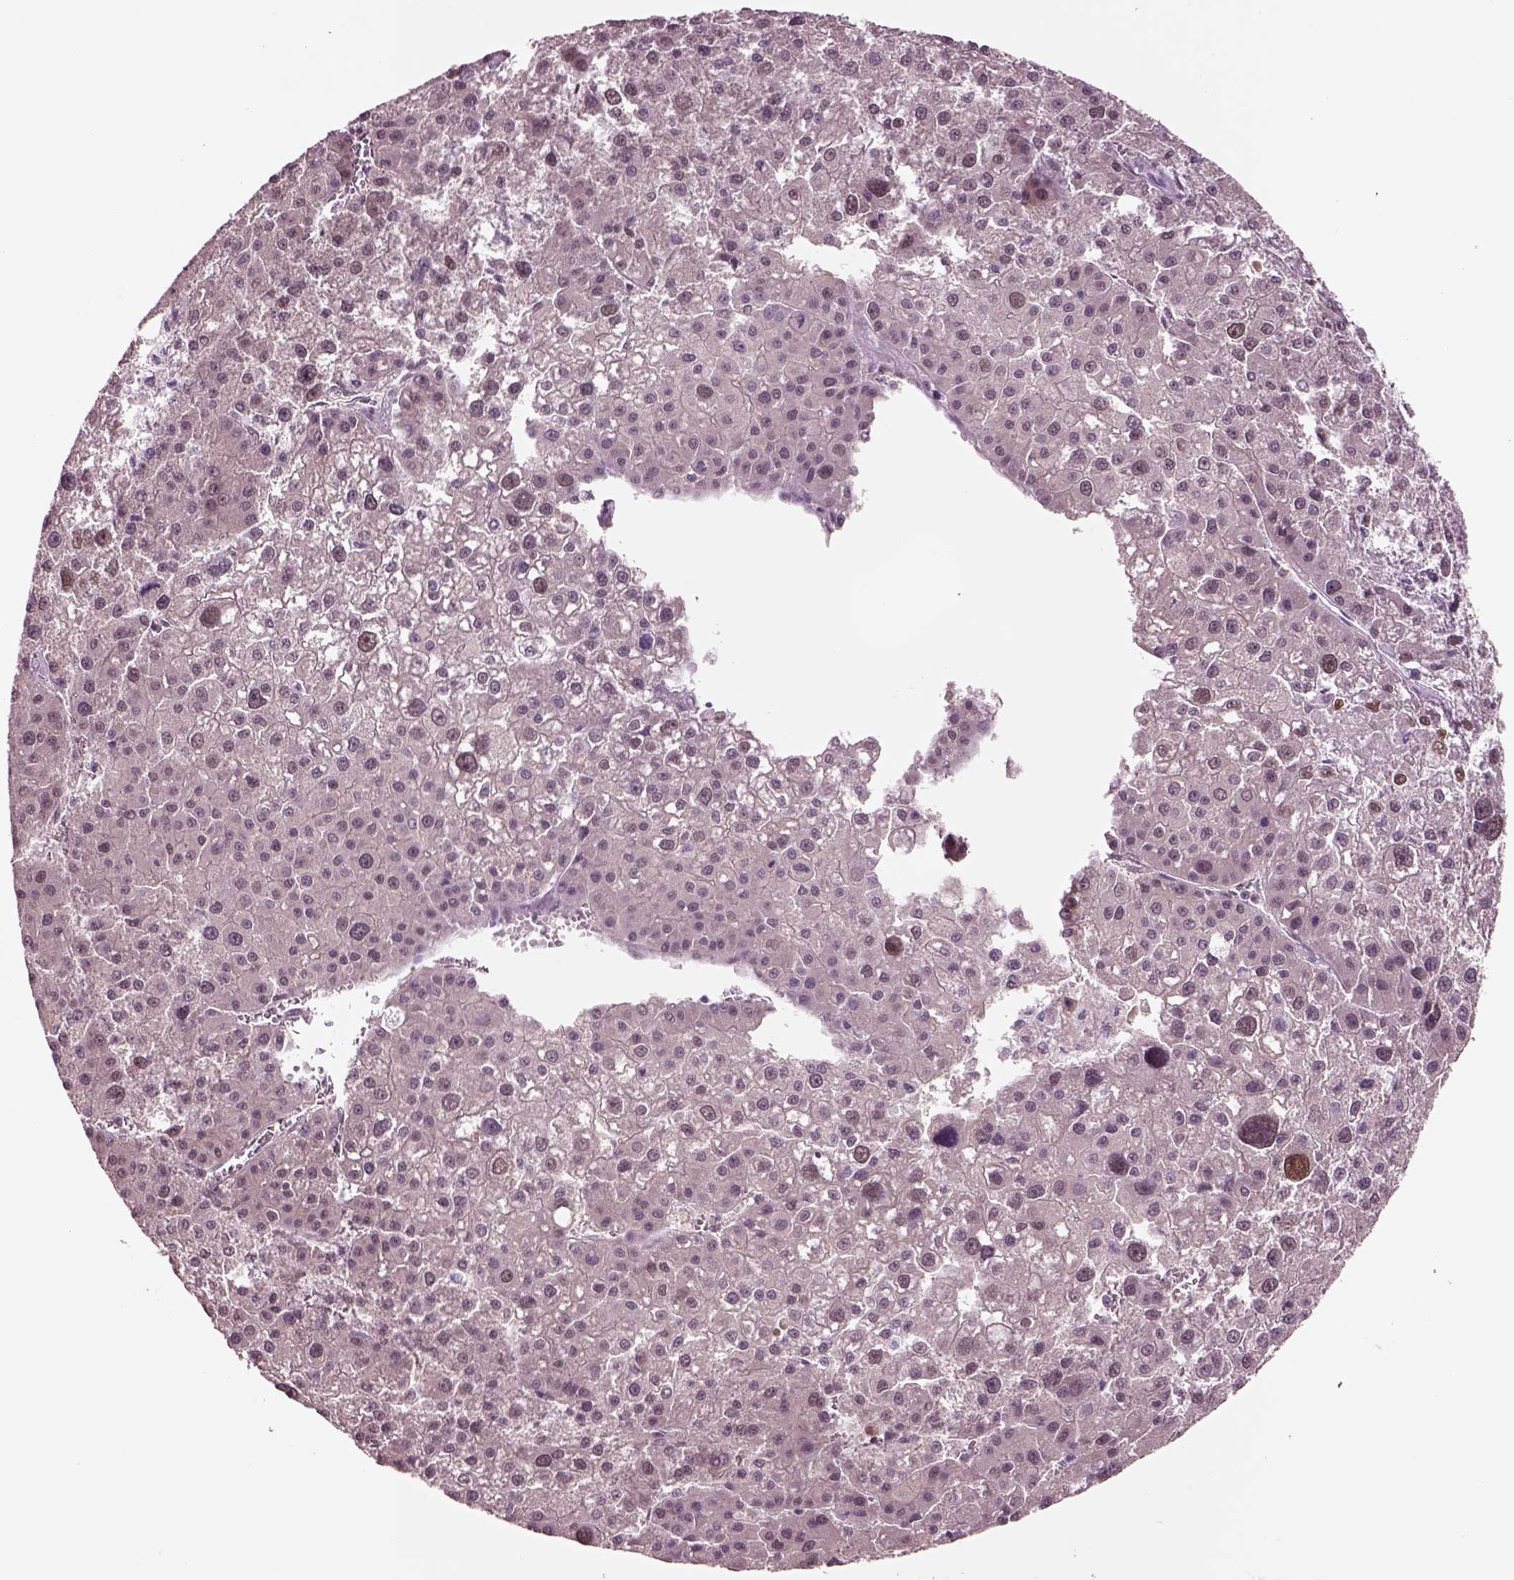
{"staining": {"intensity": "negative", "quantity": "none", "location": "none"}, "tissue": "liver cancer", "cell_type": "Tumor cells", "image_type": "cancer", "snomed": [{"axis": "morphology", "description": "Carcinoma, Hepatocellular, NOS"}, {"axis": "topography", "description": "Liver"}], "caption": "Immunohistochemistry micrograph of neoplastic tissue: human liver hepatocellular carcinoma stained with DAB (3,3'-diaminobenzidine) demonstrates no significant protein positivity in tumor cells.", "gene": "SEPHS1", "patient": {"sex": "male", "age": 73}}